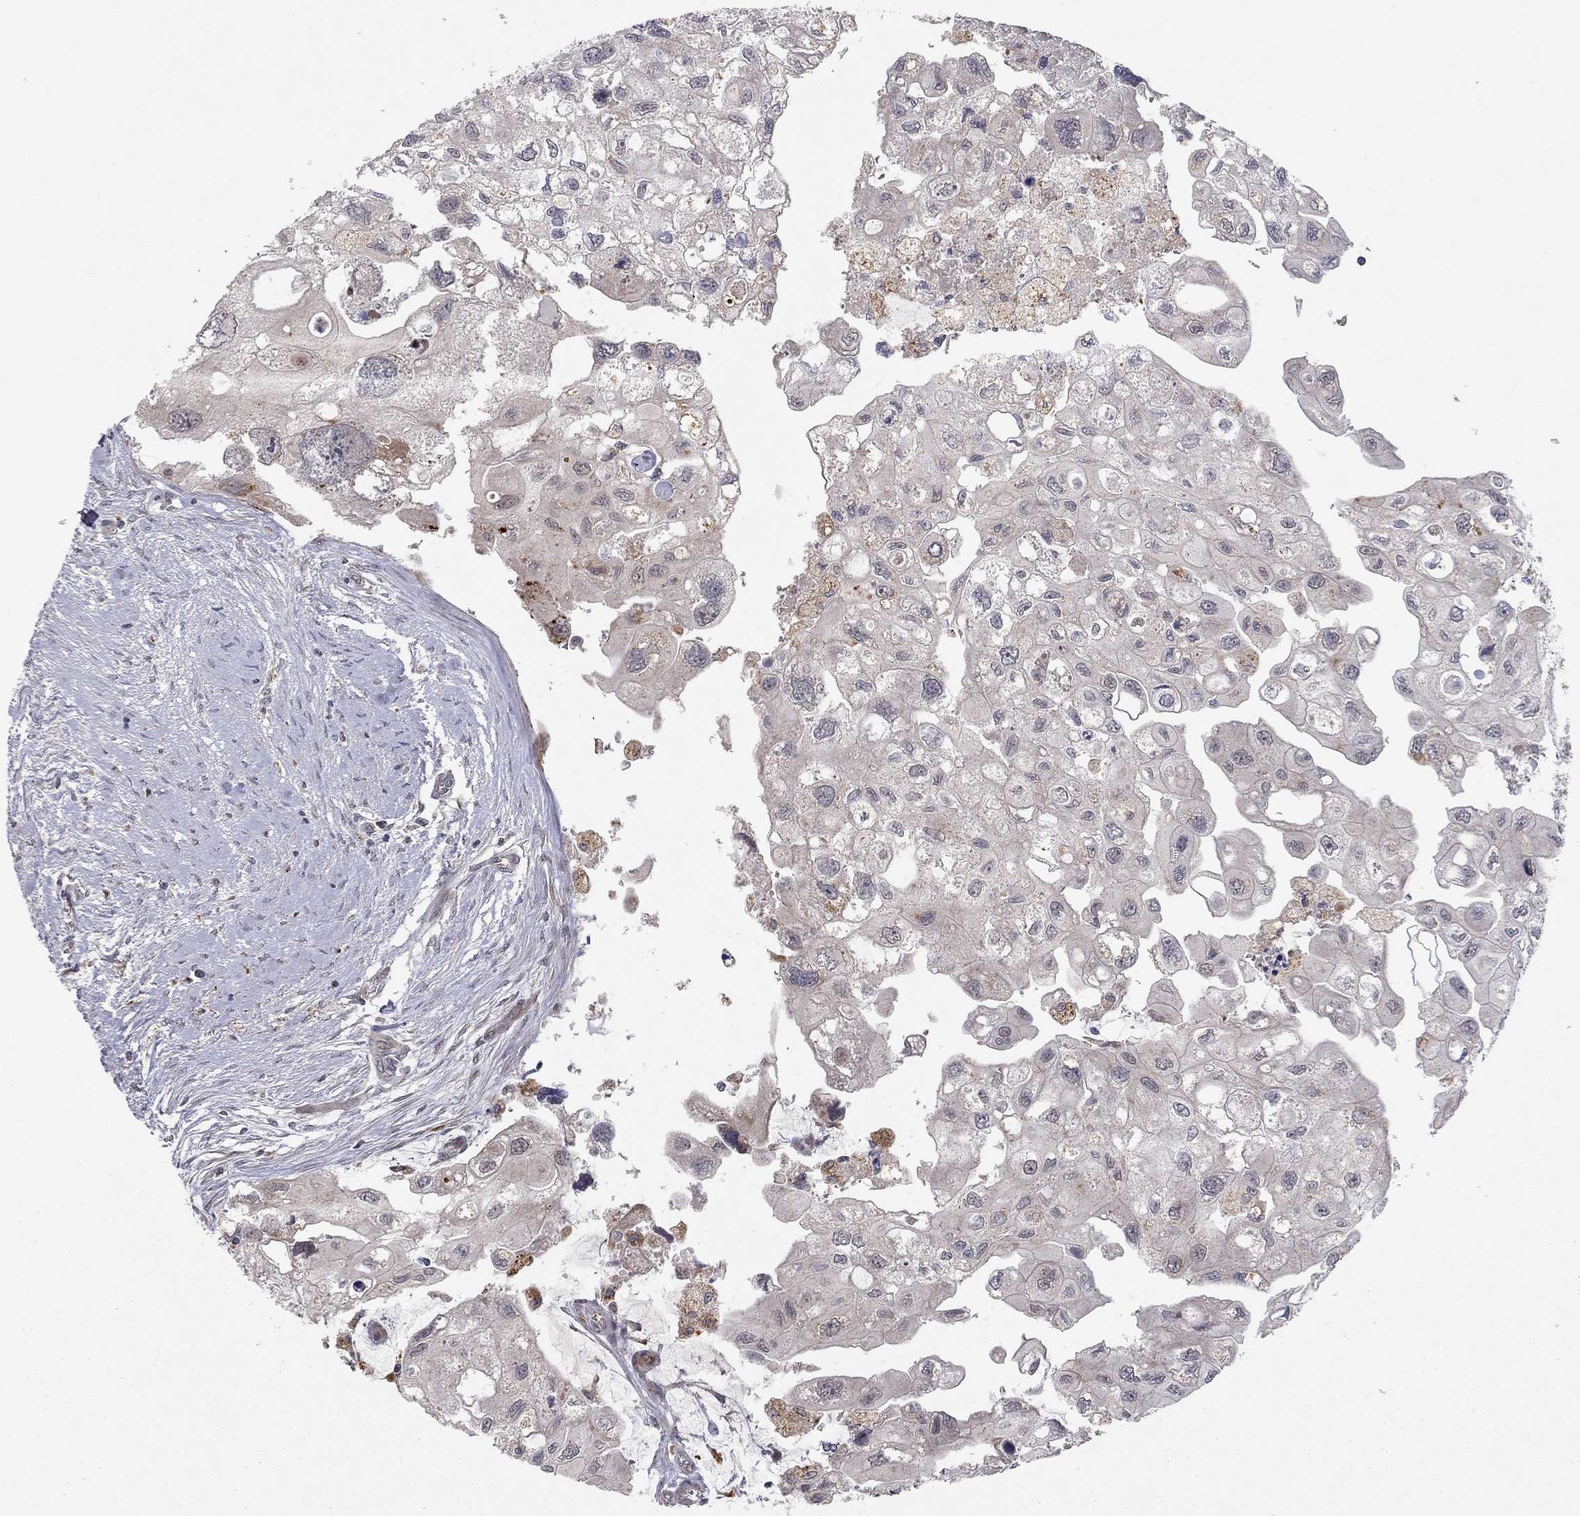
{"staining": {"intensity": "weak", "quantity": "<25%", "location": "cytoplasmic/membranous"}, "tissue": "urothelial cancer", "cell_type": "Tumor cells", "image_type": "cancer", "snomed": [{"axis": "morphology", "description": "Urothelial carcinoma, High grade"}, {"axis": "topography", "description": "Urinary bladder"}], "caption": "High magnification brightfield microscopy of urothelial carcinoma (high-grade) stained with DAB (brown) and counterstained with hematoxylin (blue): tumor cells show no significant staining.", "gene": "IDS", "patient": {"sex": "male", "age": 59}}